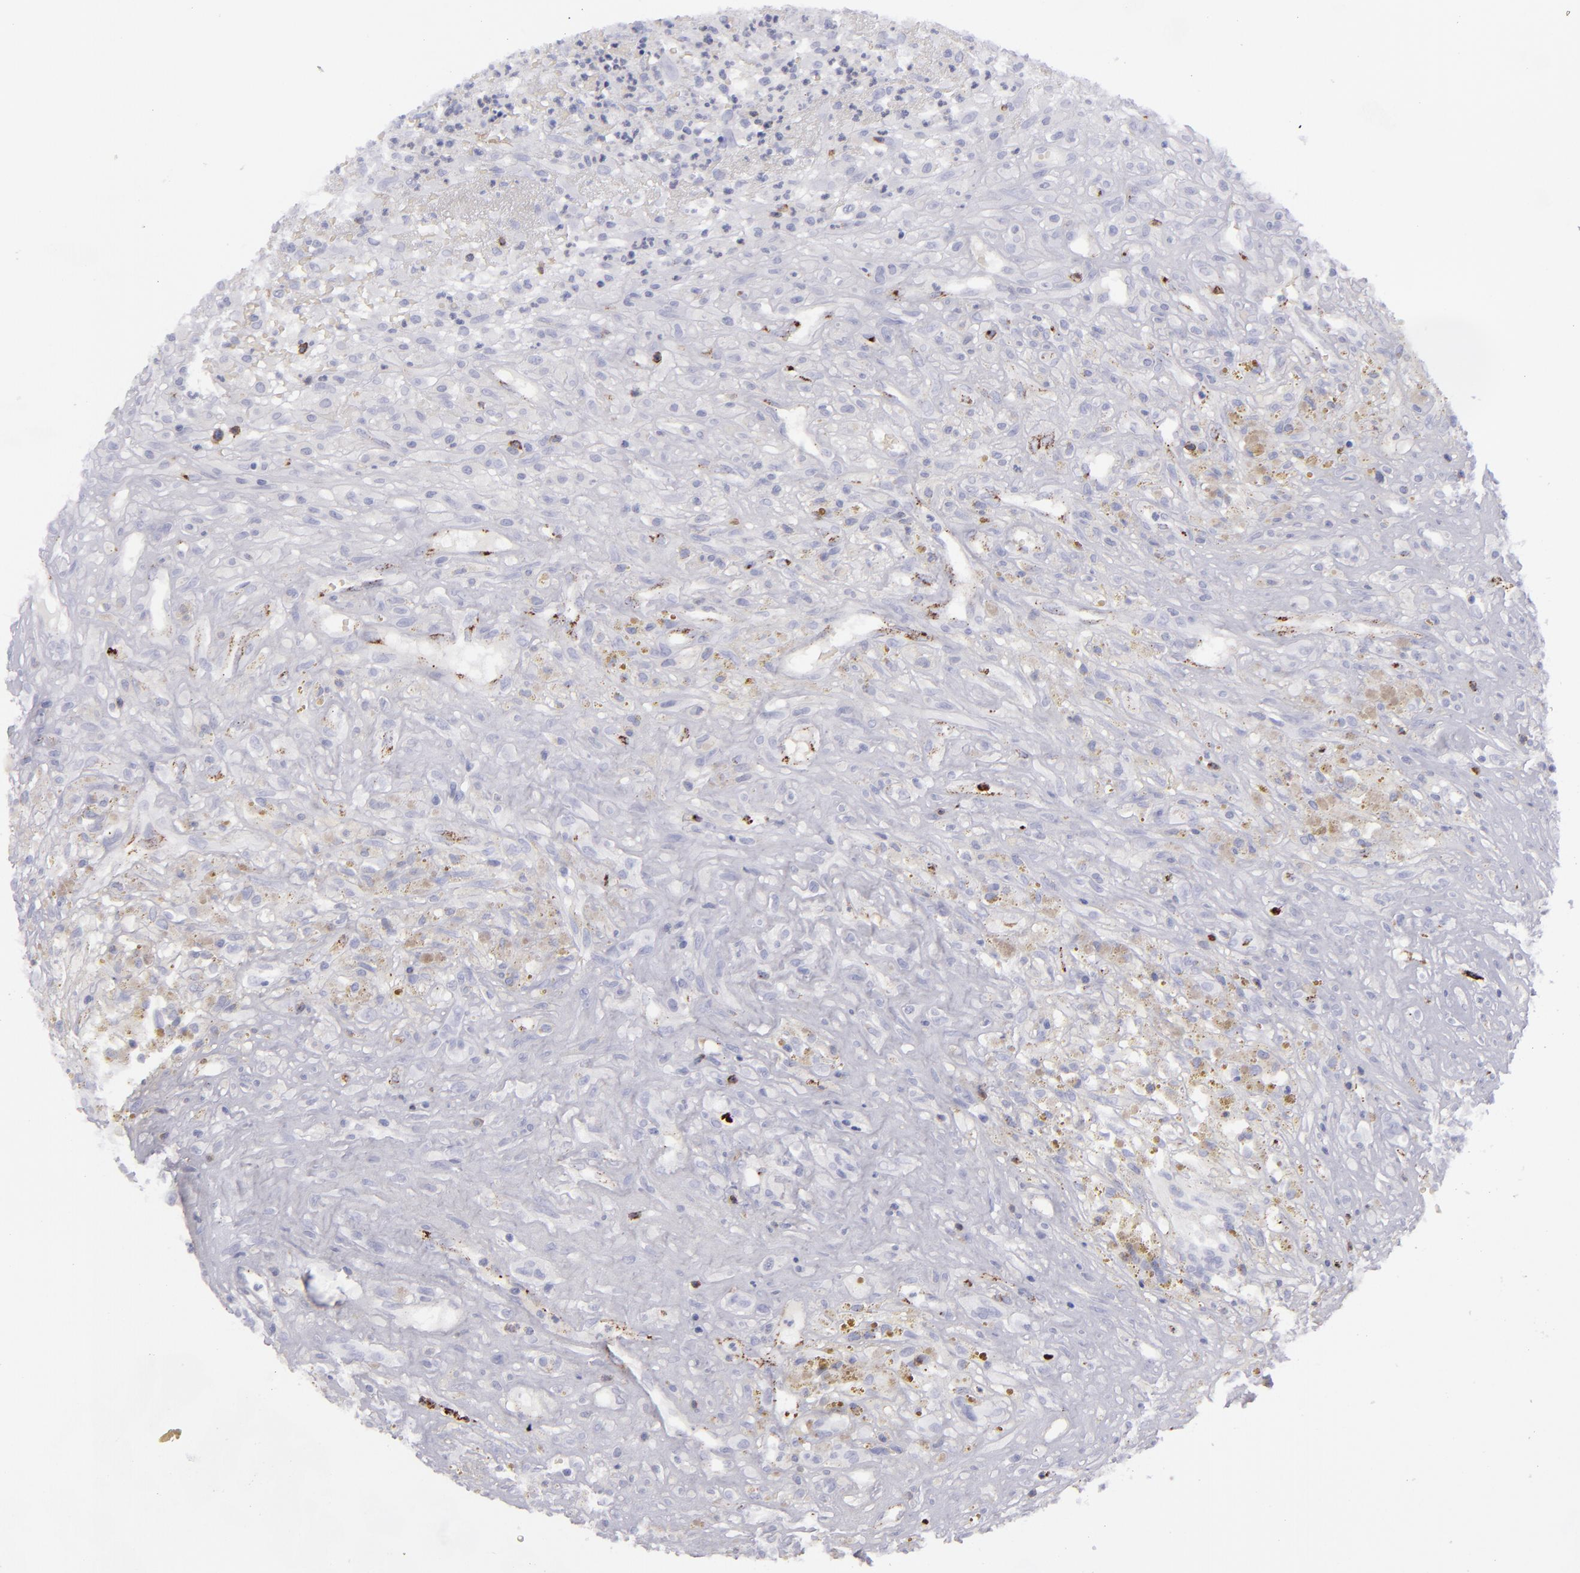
{"staining": {"intensity": "negative", "quantity": "none", "location": "none"}, "tissue": "glioma", "cell_type": "Tumor cells", "image_type": "cancer", "snomed": [{"axis": "morphology", "description": "Glioma, malignant, High grade"}, {"axis": "topography", "description": "Brain"}], "caption": "There is no significant positivity in tumor cells of malignant high-grade glioma.", "gene": "CD27", "patient": {"sex": "male", "age": 66}}